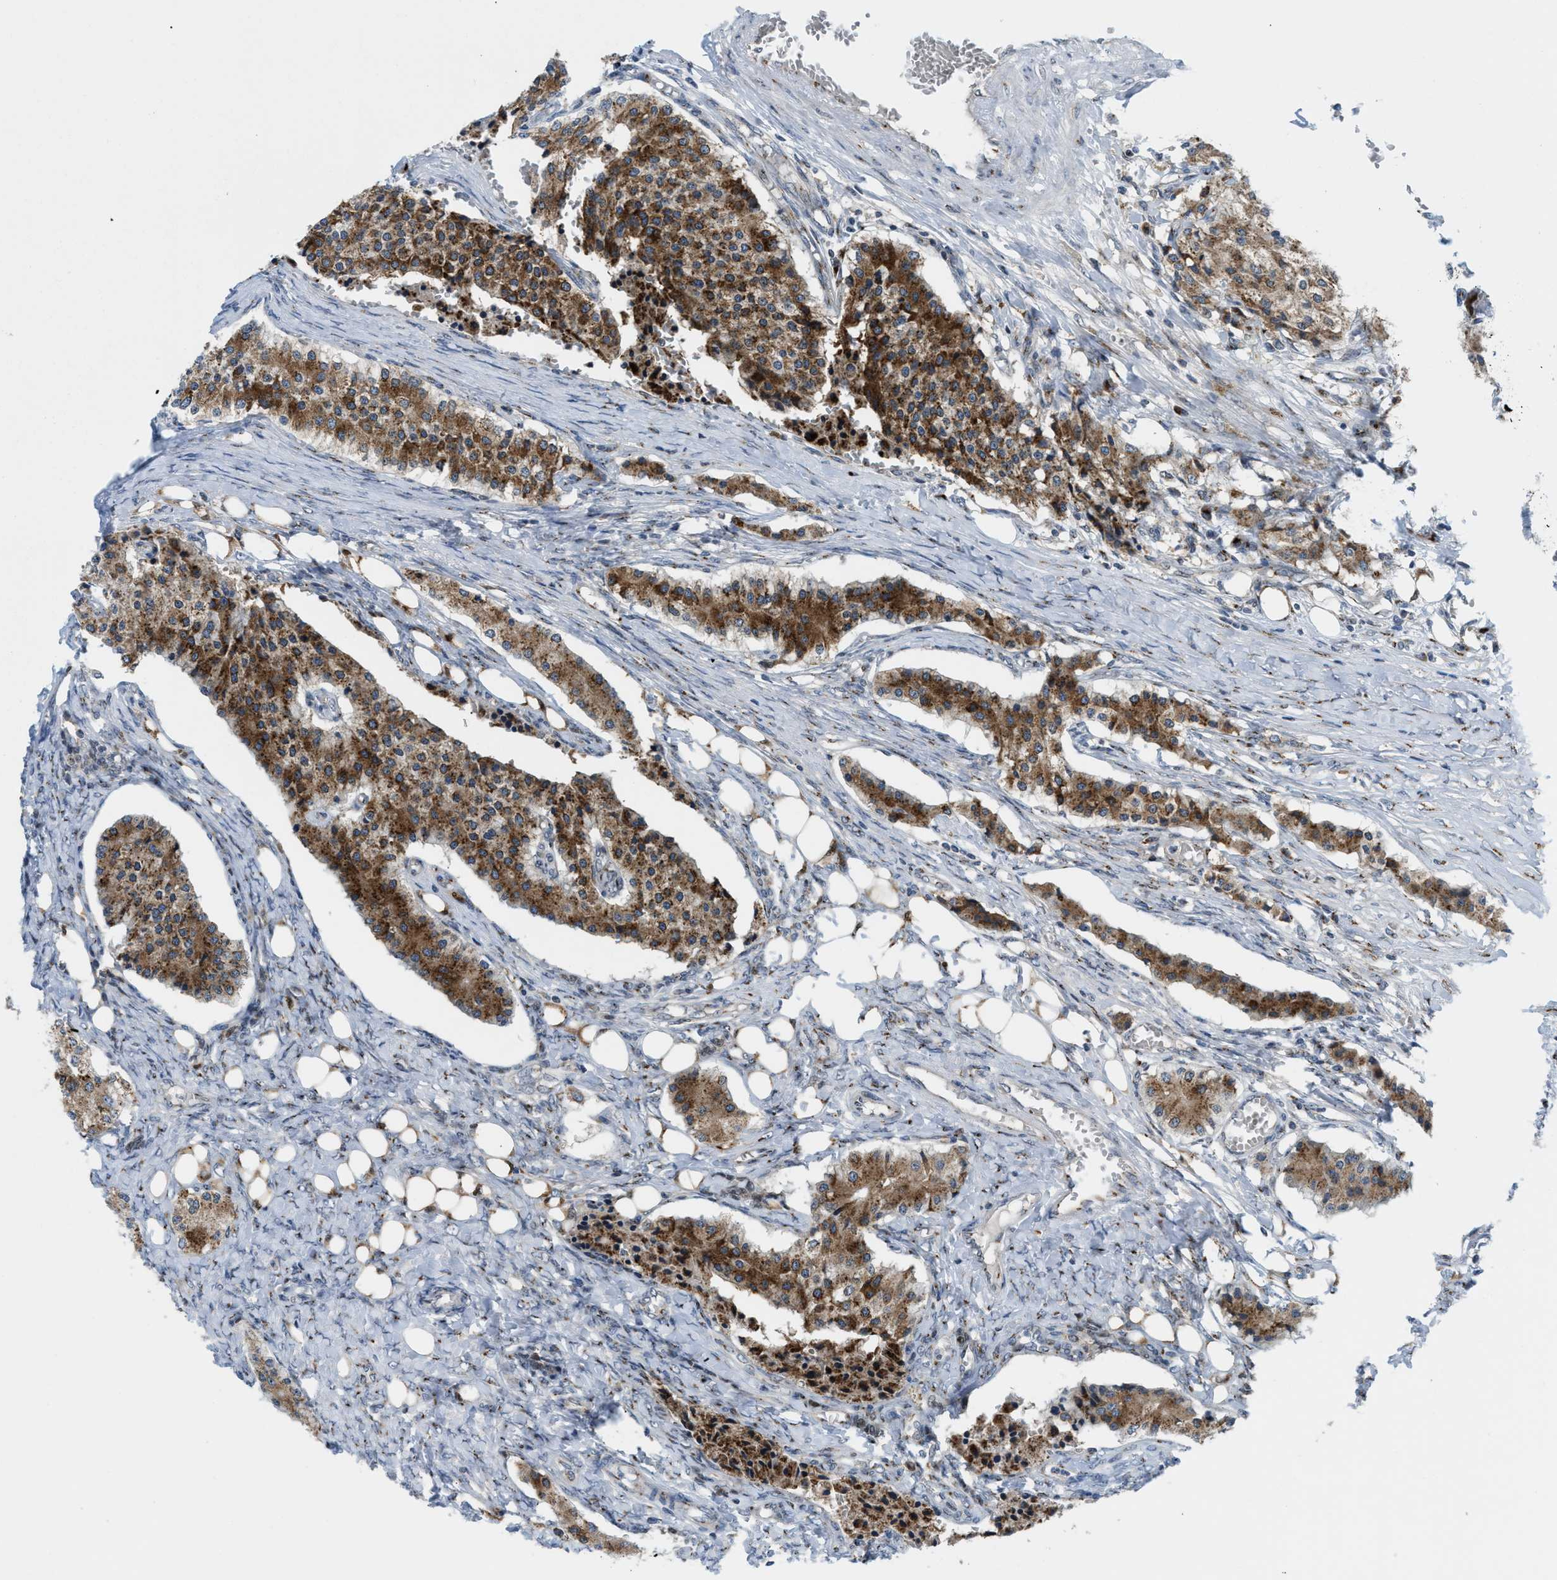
{"staining": {"intensity": "moderate", "quantity": ">75%", "location": "cytoplasmic/membranous"}, "tissue": "carcinoid", "cell_type": "Tumor cells", "image_type": "cancer", "snomed": [{"axis": "morphology", "description": "Carcinoid, malignant, NOS"}, {"axis": "topography", "description": "Colon"}], "caption": "Immunohistochemical staining of carcinoid (malignant) reveals medium levels of moderate cytoplasmic/membranous staining in about >75% of tumor cells.", "gene": "SLC38A10", "patient": {"sex": "female", "age": 52}}